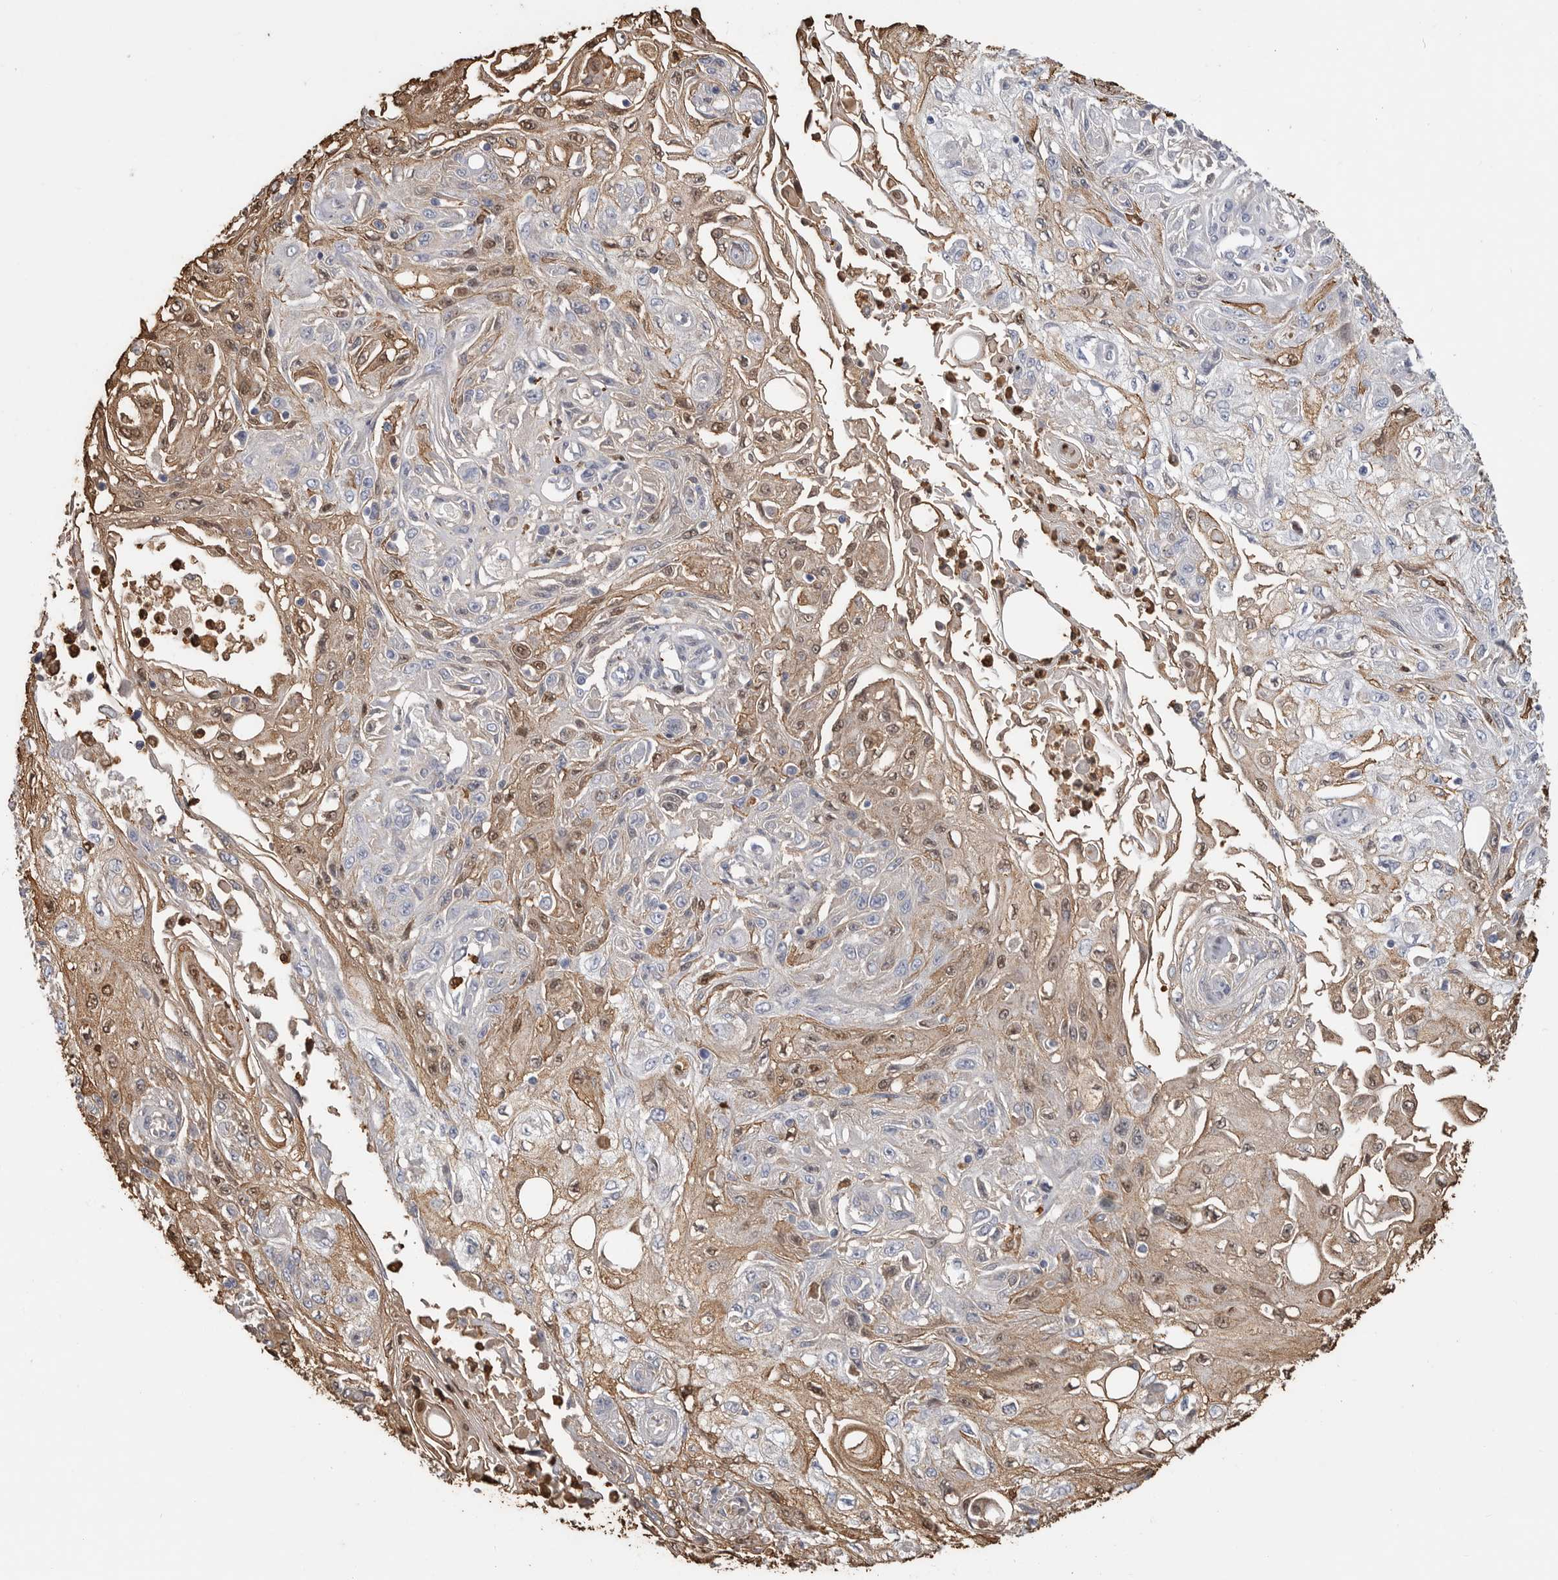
{"staining": {"intensity": "weak", "quantity": "25%-75%", "location": "cytoplasmic/membranous,nuclear"}, "tissue": "skin cancer", "cell_type": "Tumor cells", "image_type": "cancer", "snomed": [{"axis": "morphology", "description": "Squamous cell carcinoma, NOS"}, {"axis": "morphology", "description": "Squamous cell carcinoma, metastatic, NOS"}, {"axis": "topography", "description": "Skin"}, {"axis": "topography", "description": "Lymph node"}], "caption": "DAB immunohistochemical staining of human squamous cell carcinoma (skin) displays weak cytoplasmic/membranous and nuclear protein positivity in about 25%-75% of tumor cells.", "gene": "CYB561D1", "patient": {"sex": "male", "age": 75}}